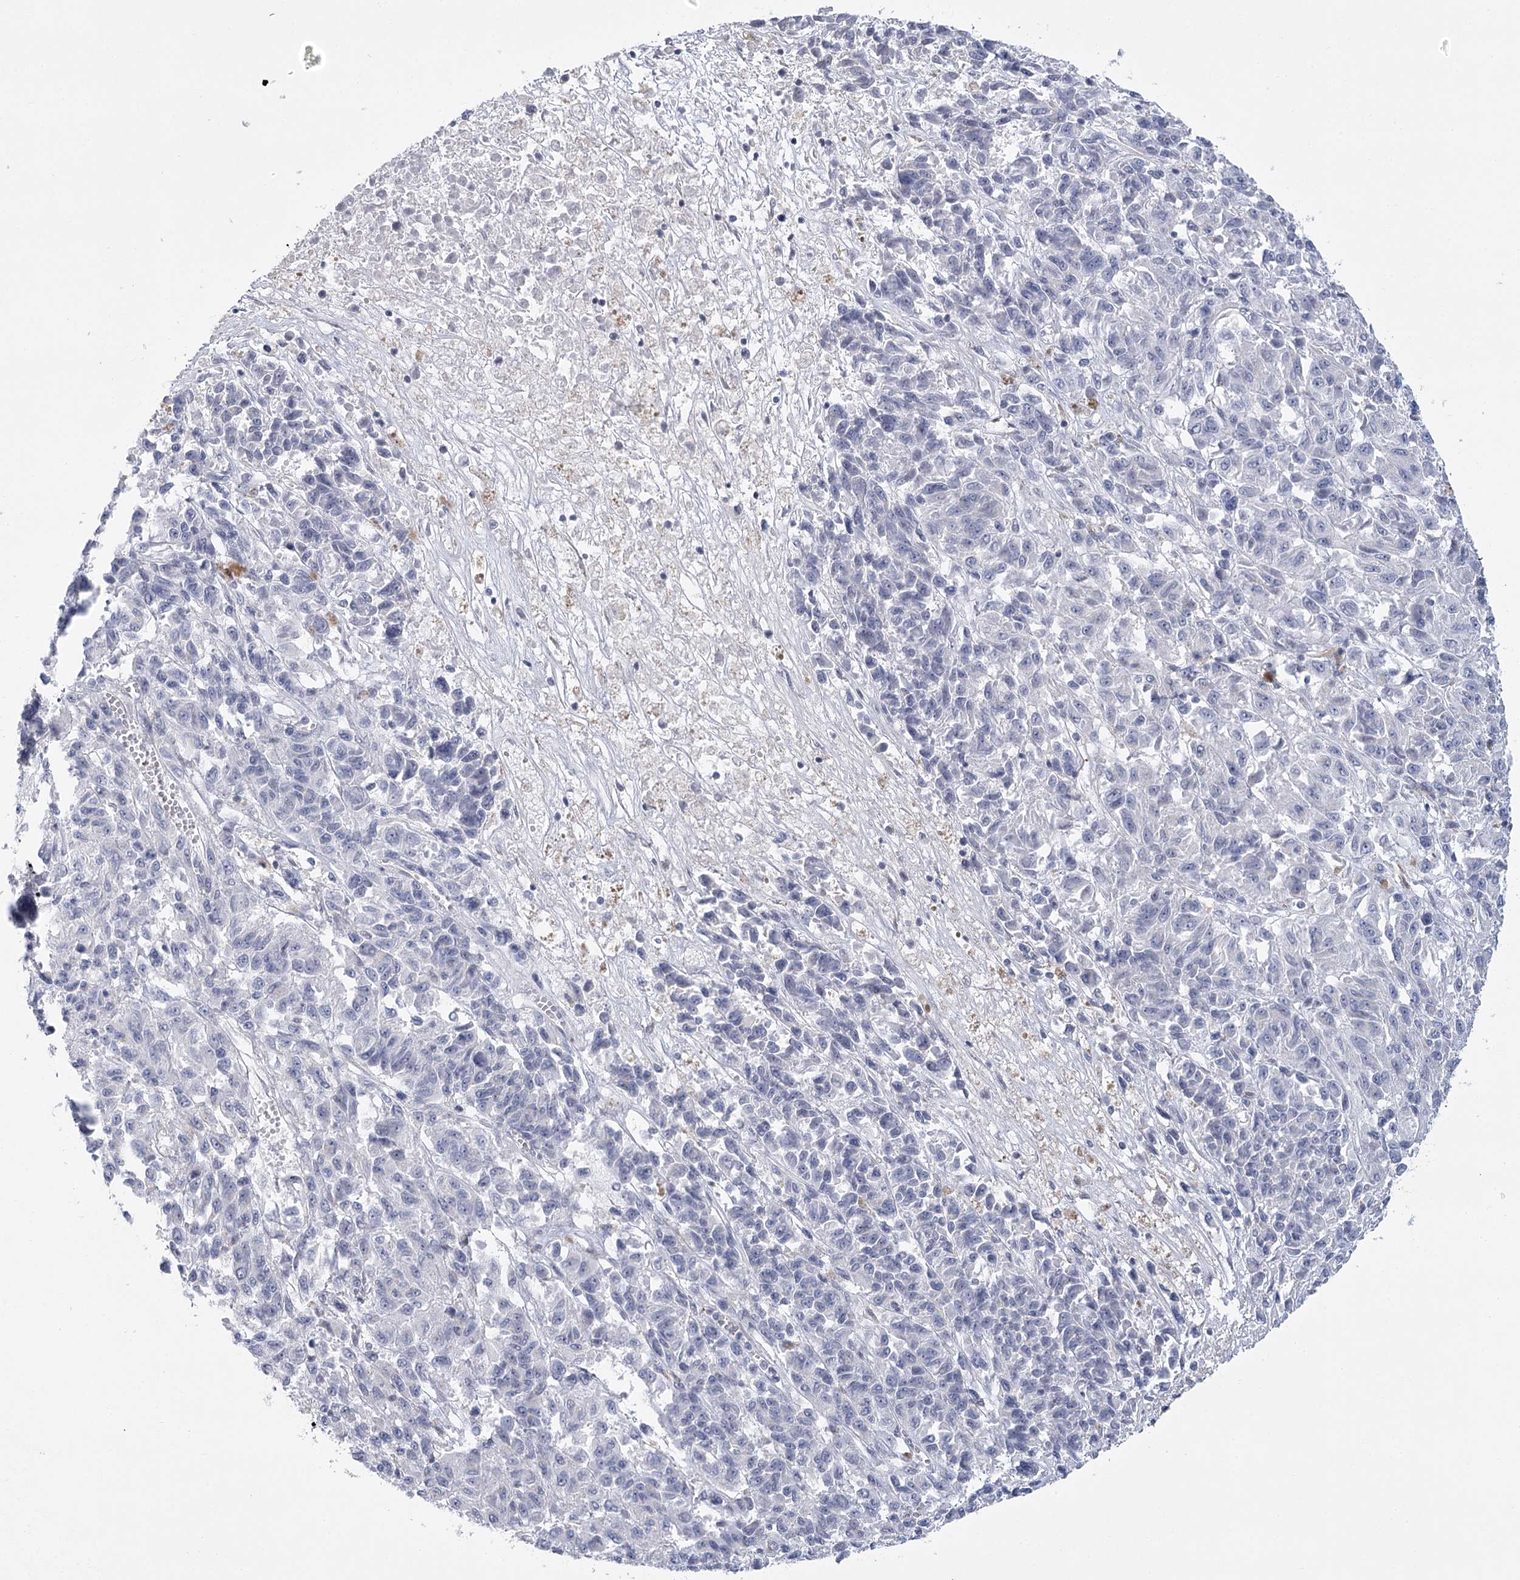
{"staining": {"intensity": "negative", "quantity": "none", "location": "none"}, "tissue": "melanoma", "cell_type": "Tumor cells", "image_type": "cancer", "snomed": [{"axis": "morphology", "description": "Malignant melanoma, Metastatic site"}, {"axis": "topography", "description": "Lung"}], "caption": "This is an immunohistochemistry micrograph of human malignant melanoma (metastatic site). There is no expression in tumor cells.", "gene": "FAM76B", "patient": {"sex": "male", "age": 64}}